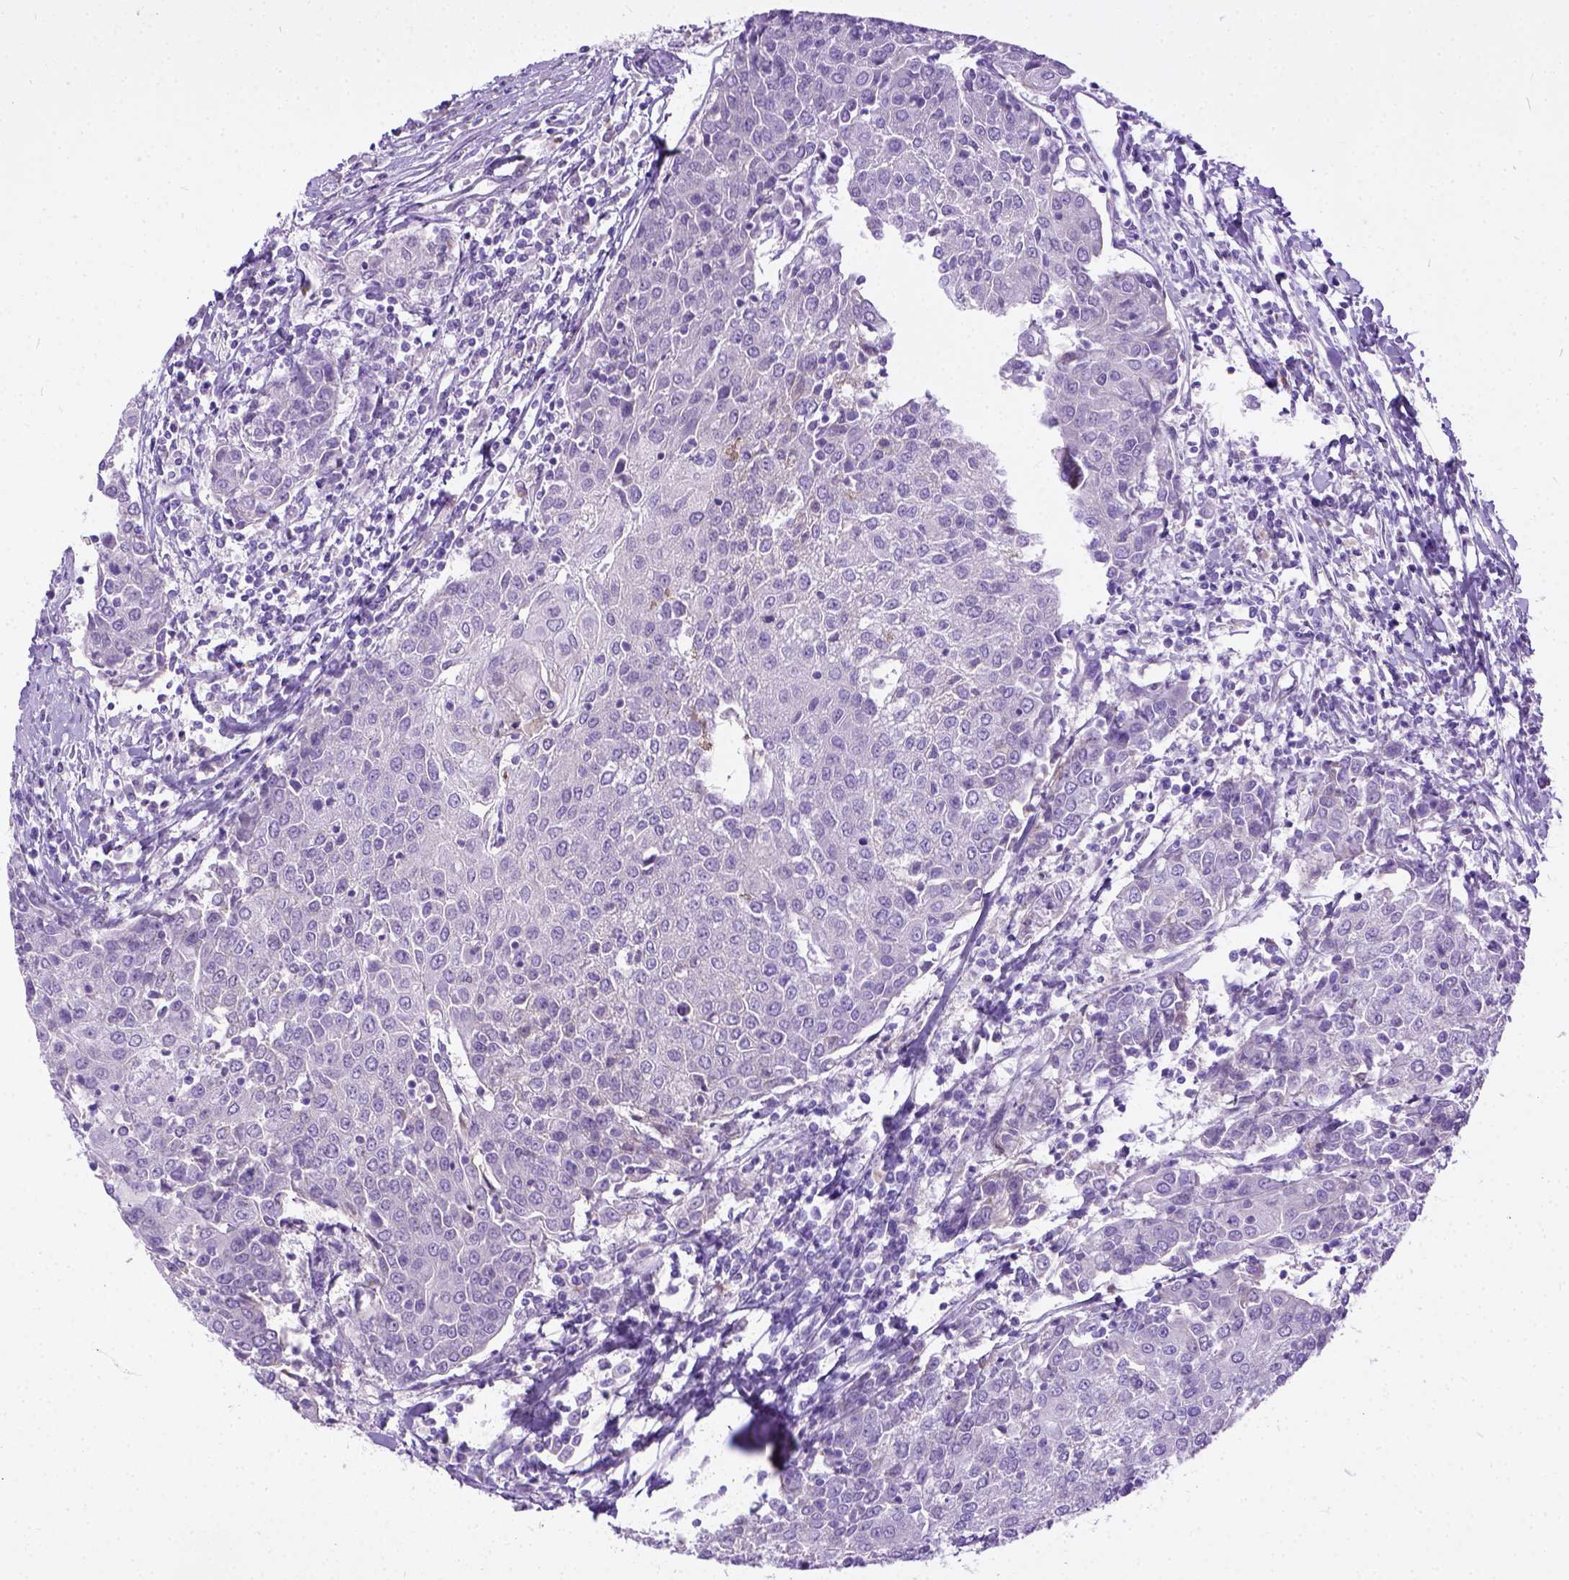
{"staining": {"intensity": "negative", "quantity": "none", "location": "none"}, "tissue": "urothelial cancer", "cell_type": "Tumor cells", "image_type": "cancer", "snomed": [{"axis": "morphology", "description": "Urothelial carcinoma, High grade"}, {"axis": "topography", "description": "Urinary bladder"}], "caption": "A micrograph of urothelial cancer stained for a protein reveals no brown staining in tumor cells. (Immunohistochemistry (ihc), brightfield microscopy, high magnification).", "gene": "ADGRF1", "patient": {"sex": "female", "age": 85}}